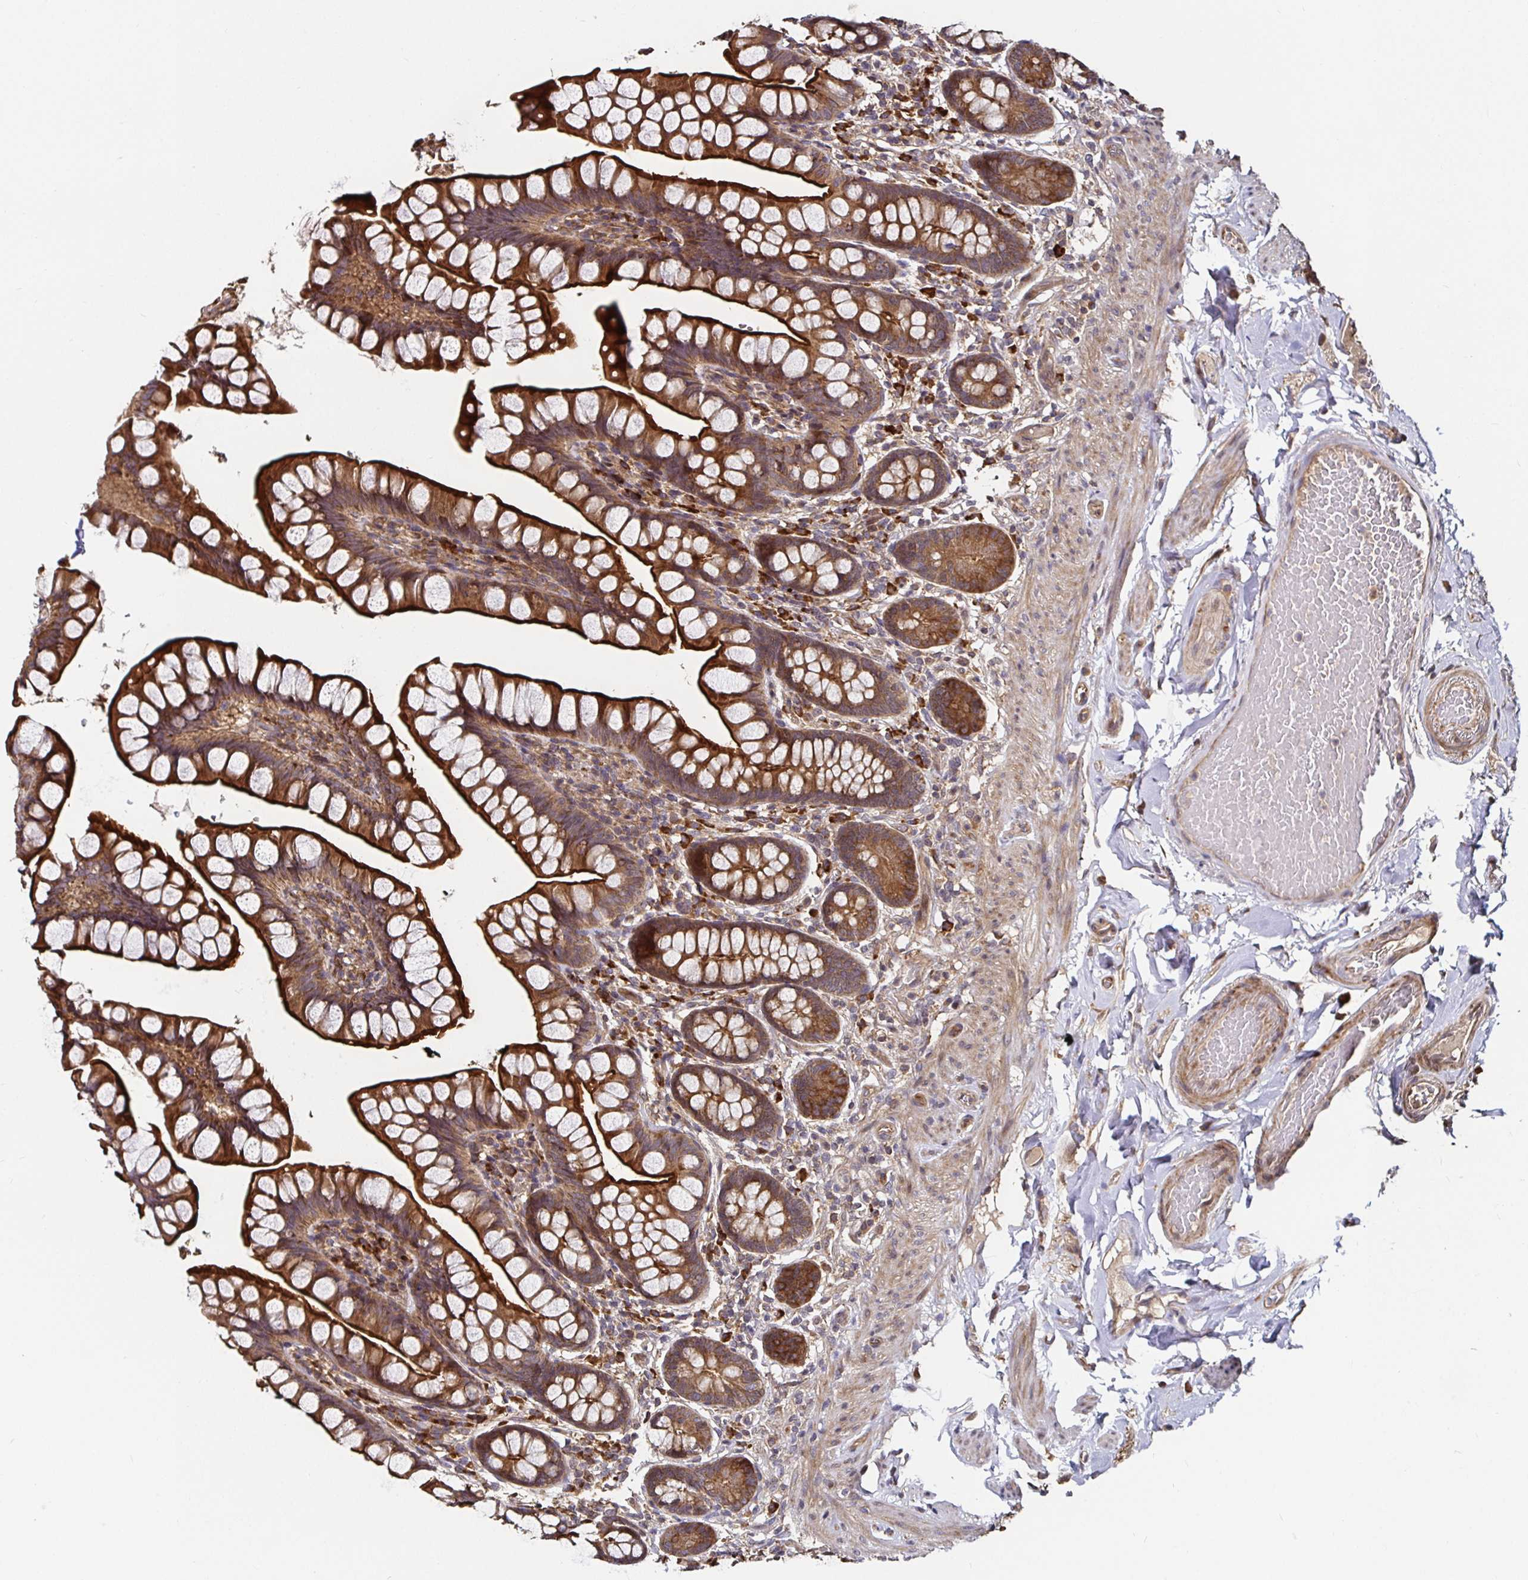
{"staining": {"intensity": "strong", "quantity": ">75%", "location": "cytoplasmic/membranous"}, "tissue": "small intestine", "cell_type": "Glandular cells", "image_type": "normal", "snomed": [{"axis": "morphology", "description": "Normal tissue, NOS"}, {"axis": "topography", "description": "Small intestine"}], "caption": "Glandular cells display high levels of strong cytoplasmic/membranous expression in about >75% of cells in unremarkable small intestine. (brown staining indicates protein expression, while blue staining denotes nuclei).", "gene": "MLST8", "patient": {"sex": "male", "age": 70}}